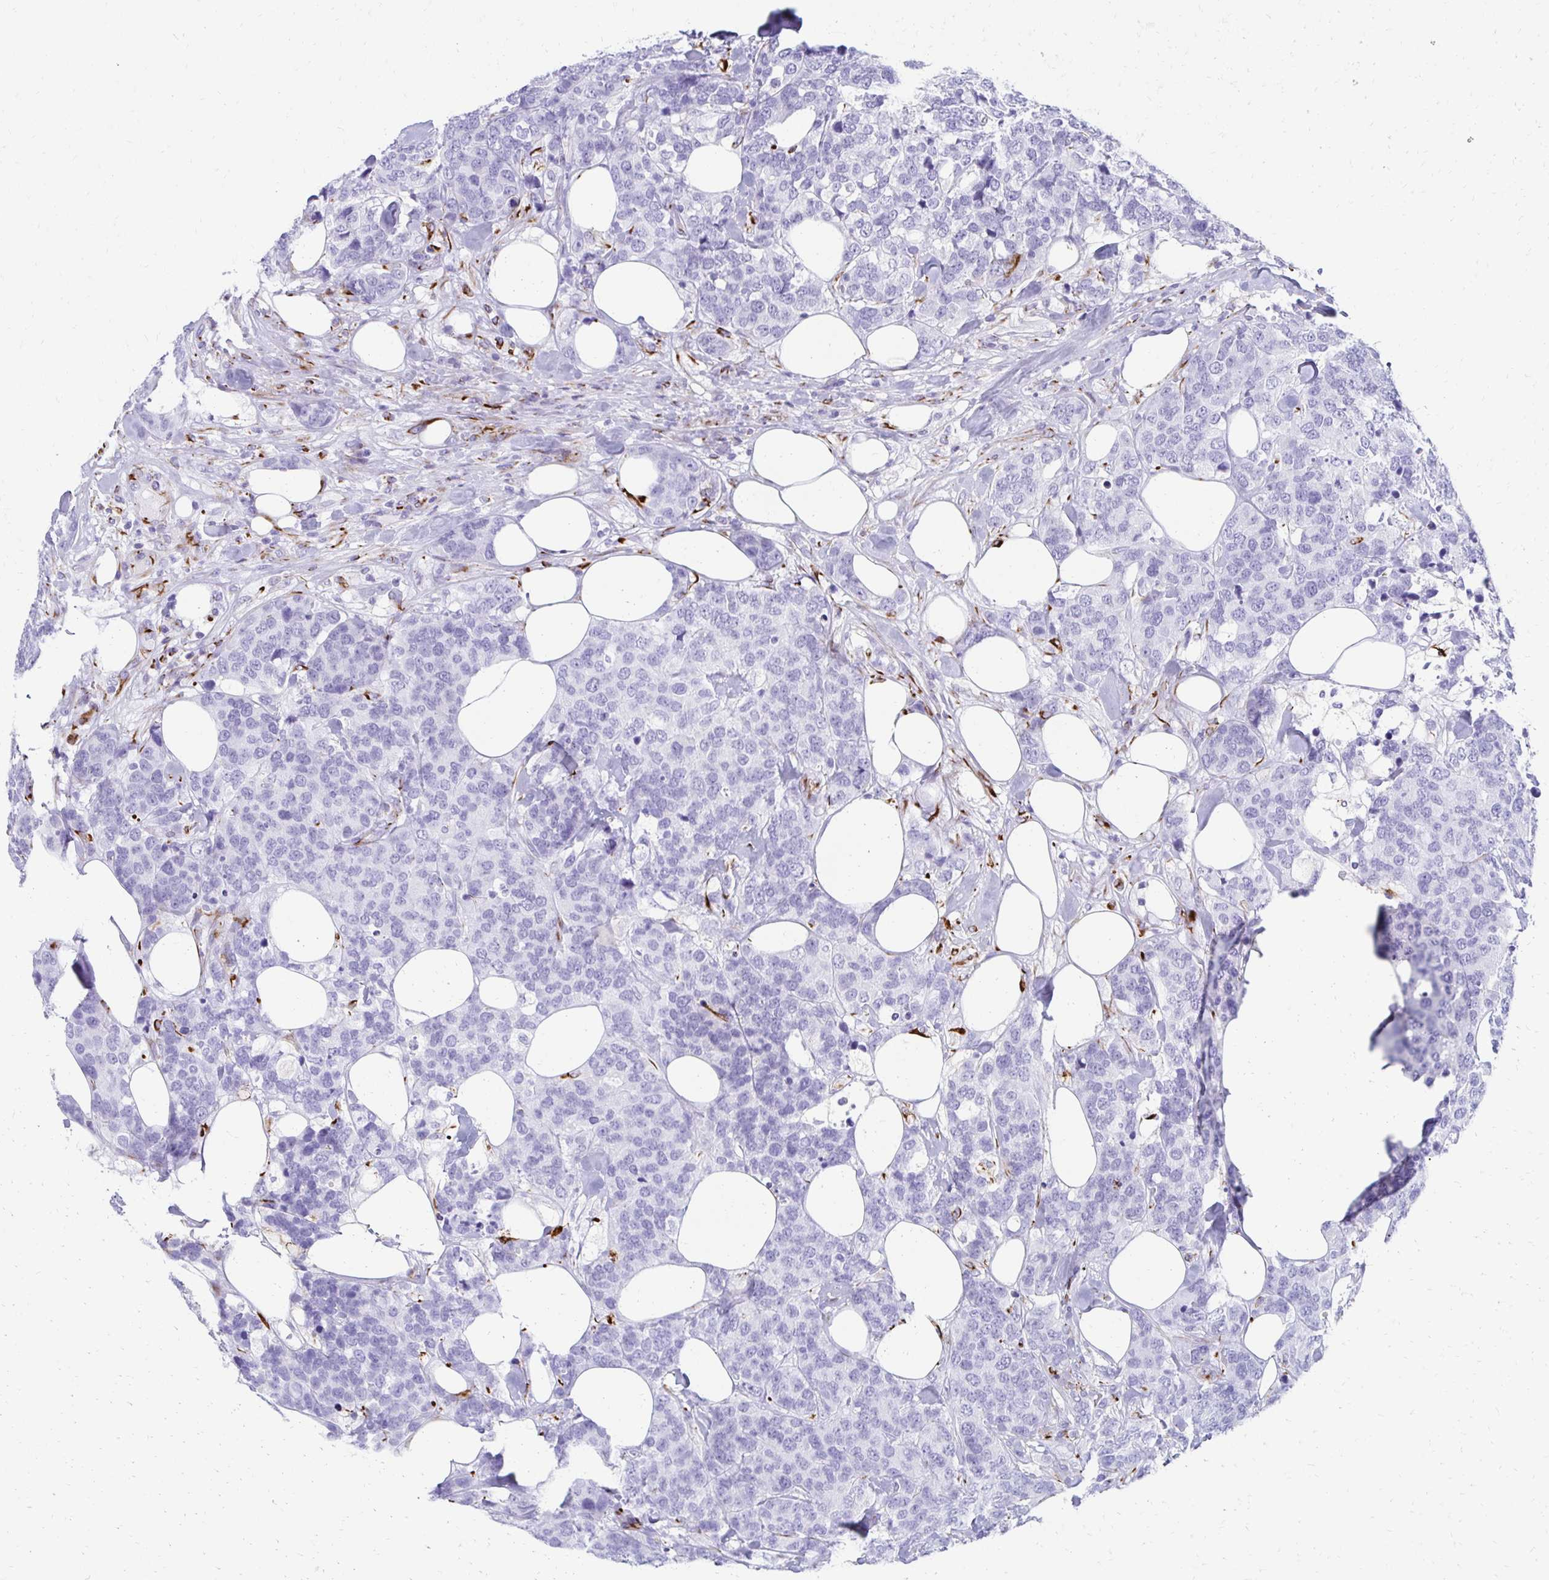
{"staining": {"intensity": "negative", "quantity": "none", "location": "none"}, "tissue": "breast cancer", "cell_type": "Tumor cells", "image_type": "cancer", "snomed": [{"axis": "morphology", "description": "Lobular carcinoma"}, {"axis": "topography", "description": "Breast"}], "caption": "Tumor cells show no significant expression in breast lobular carcinoma.", "gene": "TMEM54", "patient": {"sex": "female", "age": 59}}